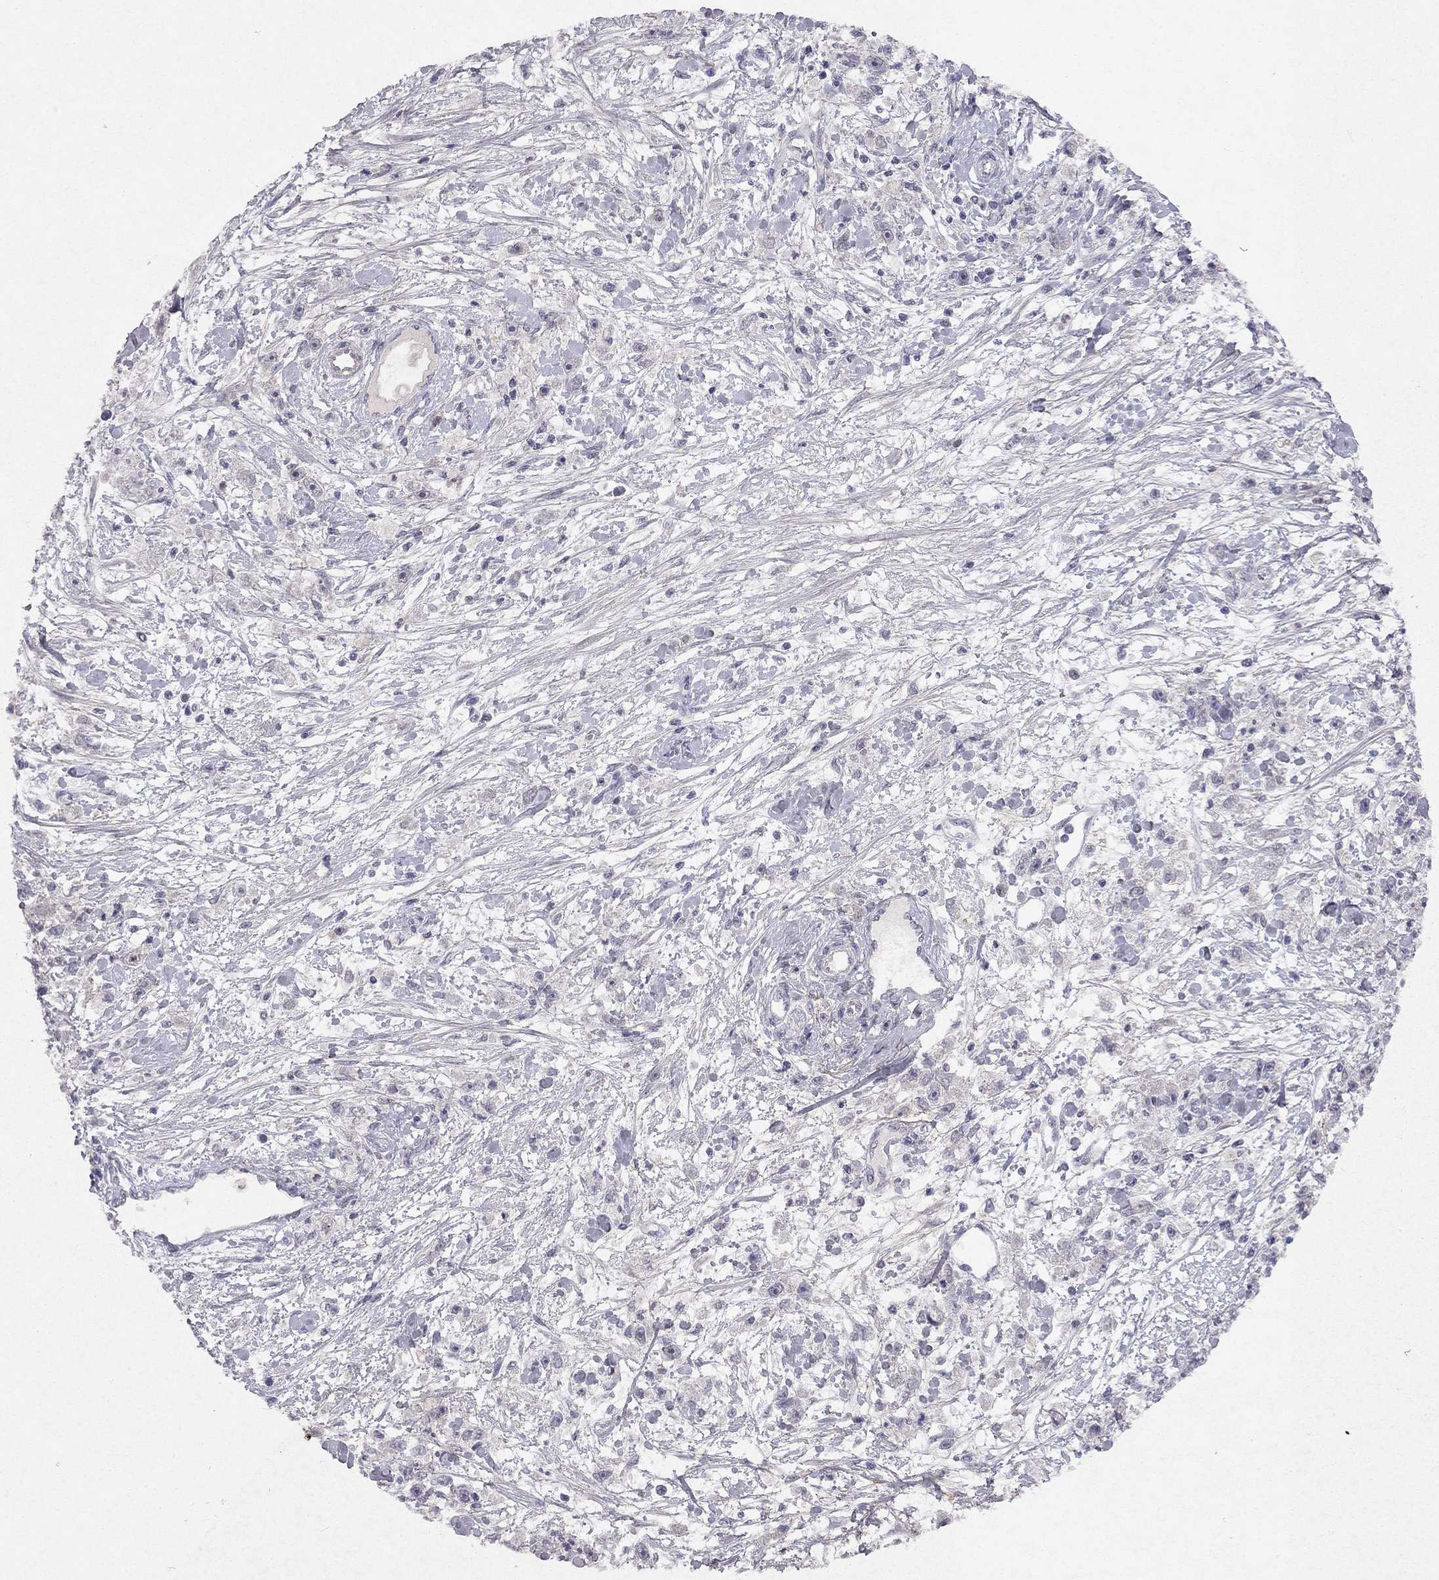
{"staining": {"intensity": "negative", "quantity": "none", "location": "none"}, "tissue": "stomach cancer", "cell_type": "Tumor cells", "image_type": "cancer", "snomed": [{"axis": "morphology", "description": "Adenocarcinoma, NOS"}, {"axis": "topography", "description": "Stomach"}], "caption": "The immunohistochemistry (IHC) micrograph has no significant expression in tumor cells of stomach cancer (adenocarcinoma) tissue.", "gene": "ESR2", "patient": {"sex": "female", "age": 59}}